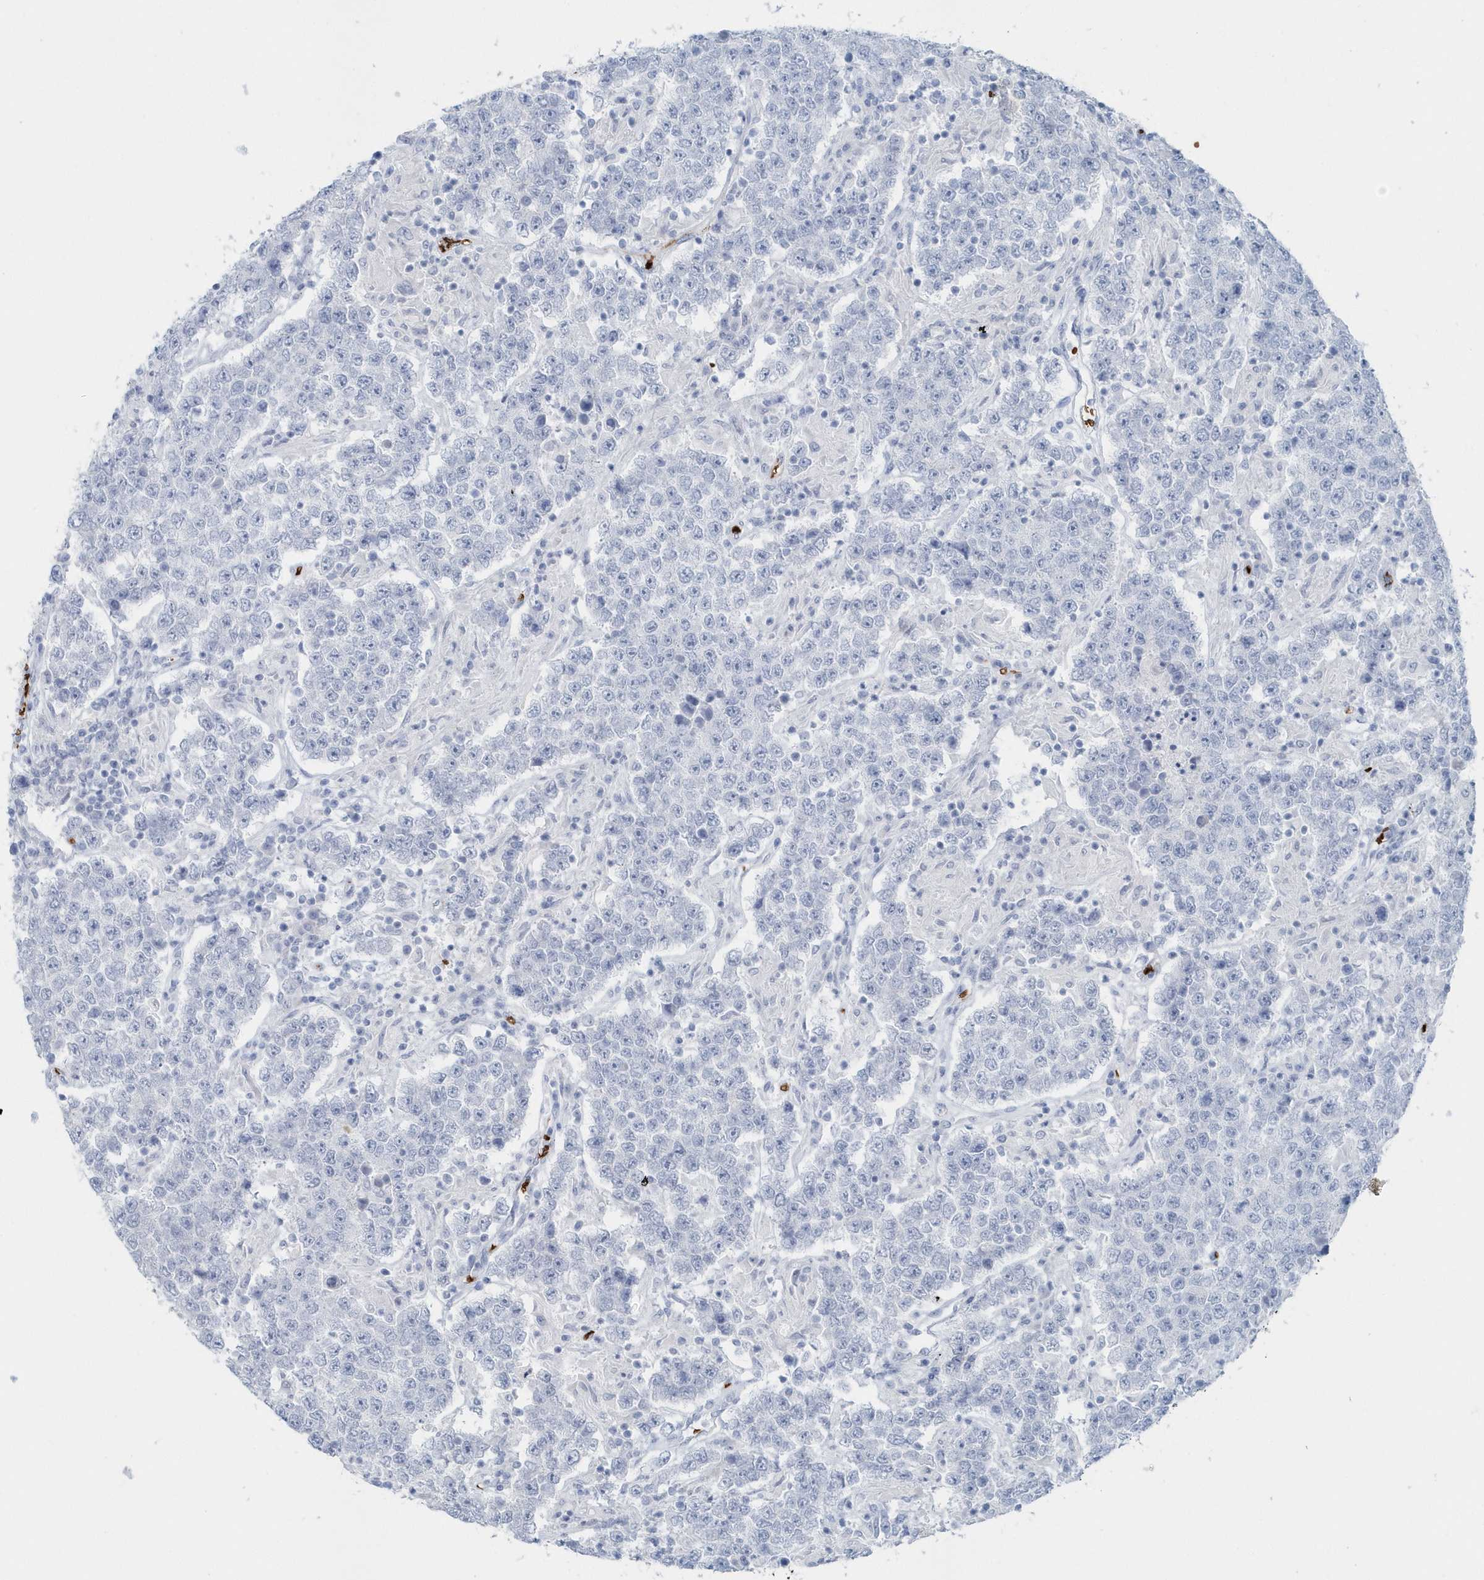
{"staining": {"intensity": "negative", "quantity": "none", "location": "none"}, "tissue": "testis cancer", "cell_type": "Tumor cells", "image_type": "cancer", "snomed": [{"axis": "morphology", "description": "Normal tissue, NOS"}, {"axis": "morphology", "description": "Urothelial carcinoma, High grade"}, {"axis": "morphology", "description": "Seminoma, NOS"}, {"axis": "morphology", "description": "Carcinoma, Embryonal, NOS"}, {"axis": "topography", "description": "Urinary bladder"}, {"axis": "topography", "description": "Testis"}], "caption": "This photomicrograph is of testis cancer (embryonal carcinoma) stained with immunohistochemistry to label a protein in brown with the nuclei are counter-stained blue. There is no expression in tumor cells.", "gene": "HBA2", "patient": {"sex": "male", "age": 41}}